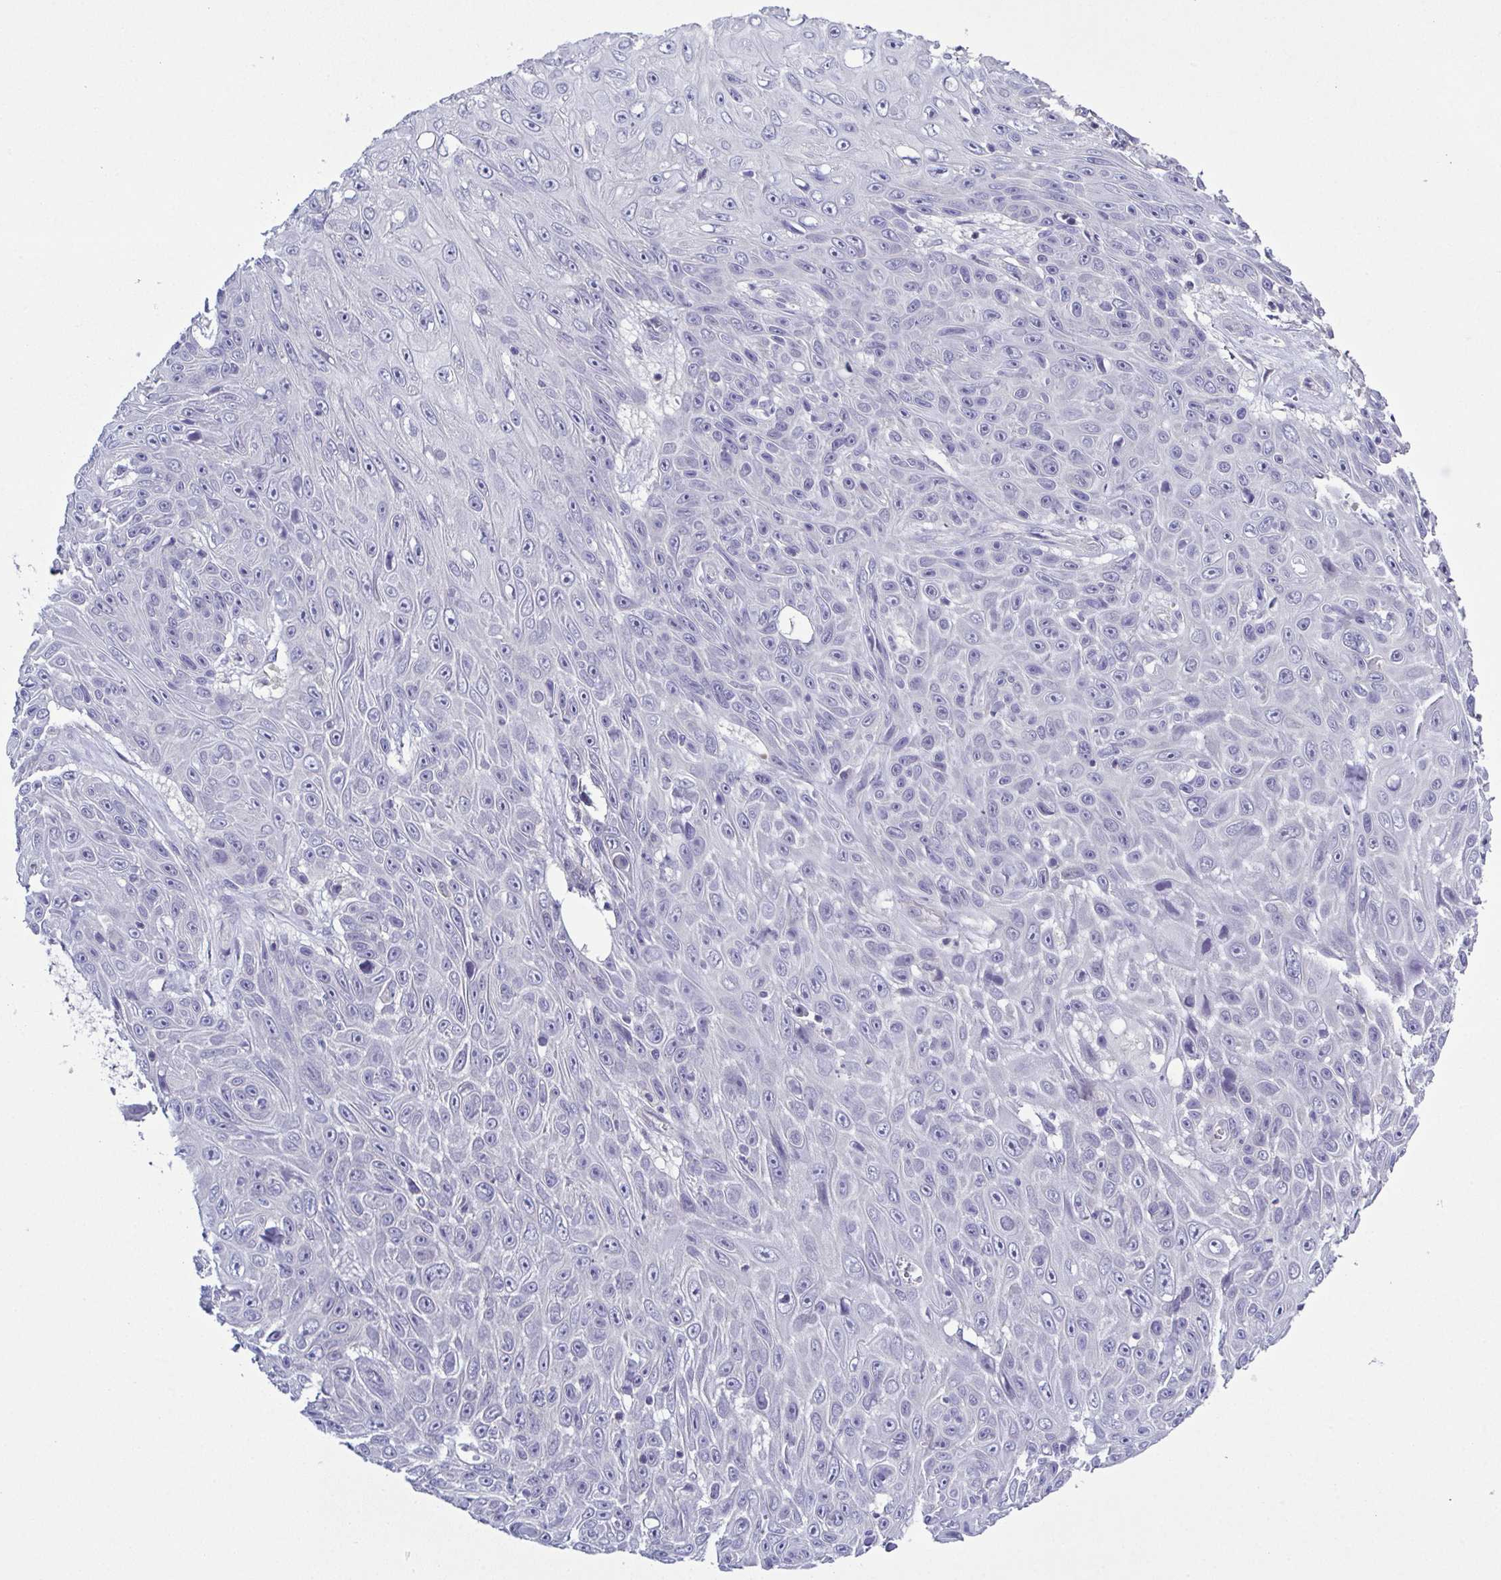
{"staining": {"intensity": "negative", "quantity": "none", "location": "none"}, "tissue": "skin cancer", "cell_type": "Tumor cells", "image_type": "cancer", "snomed": [{"axis": "morphology", "description": "Squamous cell carcinoma, NOS"}, {"axis": "topography", "description": "Skin"}], "caption": "DAB (3,3'-diaminobenzidine) immunohistochemical staining of human skin squamous cell carcinoma shows no significant staining in tumor cells. (IHC, brightfield microscopy, high magnification).", "gene": "CFAP97D1", "patient": {"sex": "male", "age": 82}}